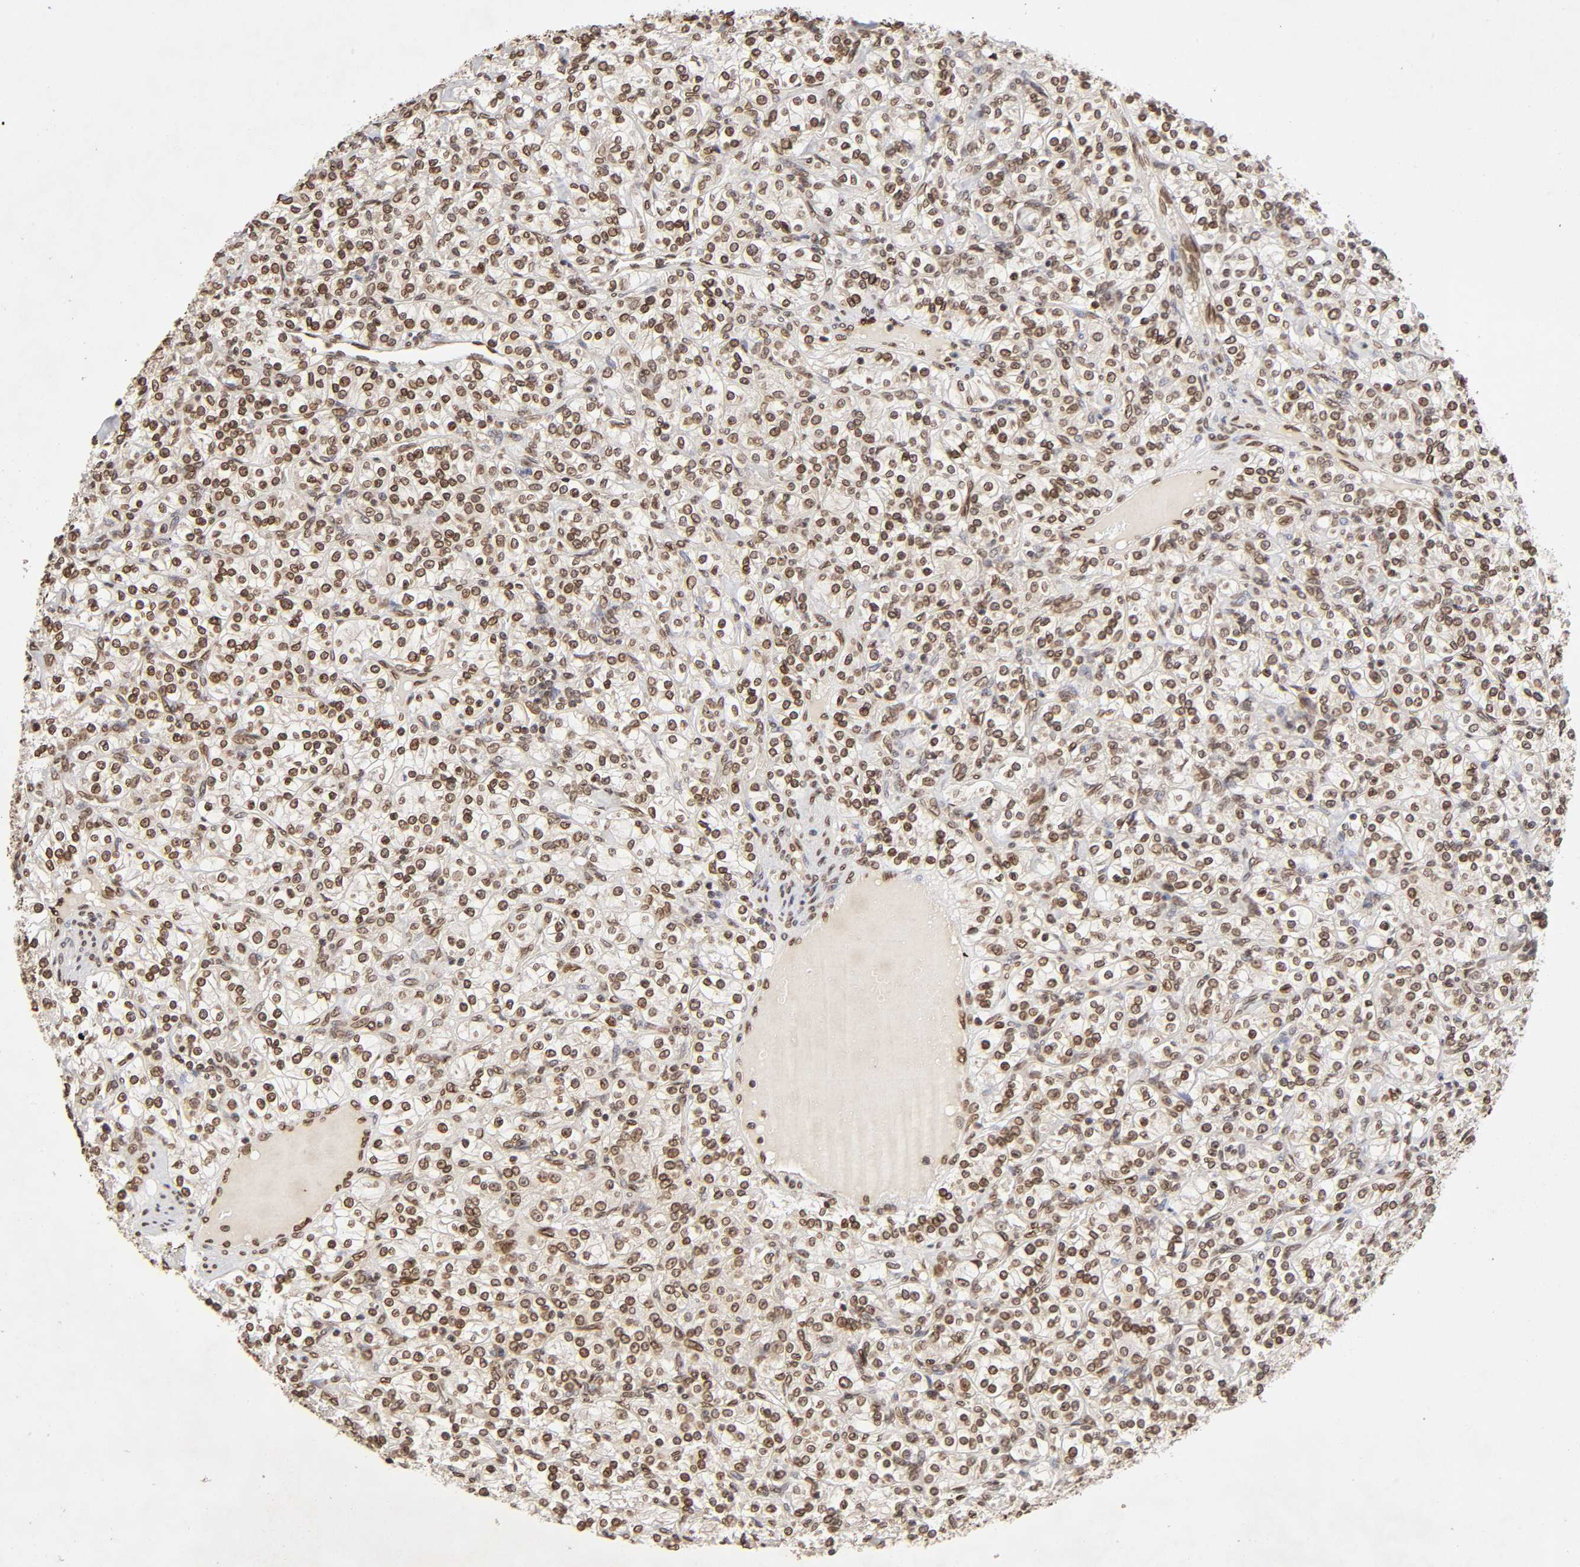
{"staining": {"intensity": "weak", "quantity": ">75%", "location": "nuclear"}, "tissue": "renal cancer", "cell_type": "Tumor cells", "image_type": "cancer", "snomed": [{"axis": "morphology", "description": "Adenocarcinoma, NOS"}, {"axis": "topography", "description": "Kidney"}], "caption": "Protein analysis of renal cancer tissue demonstrates weak nuclear positivity in approximately >75% of tumor cells. Using DAB (3,3'-diaminobenzidine) (brown) and hematoxylin (blue) stains, captured at high magnification using brightfield microscopy.", "gene": "MLLT6", "patient": {"sex": "male", "age": 77}}